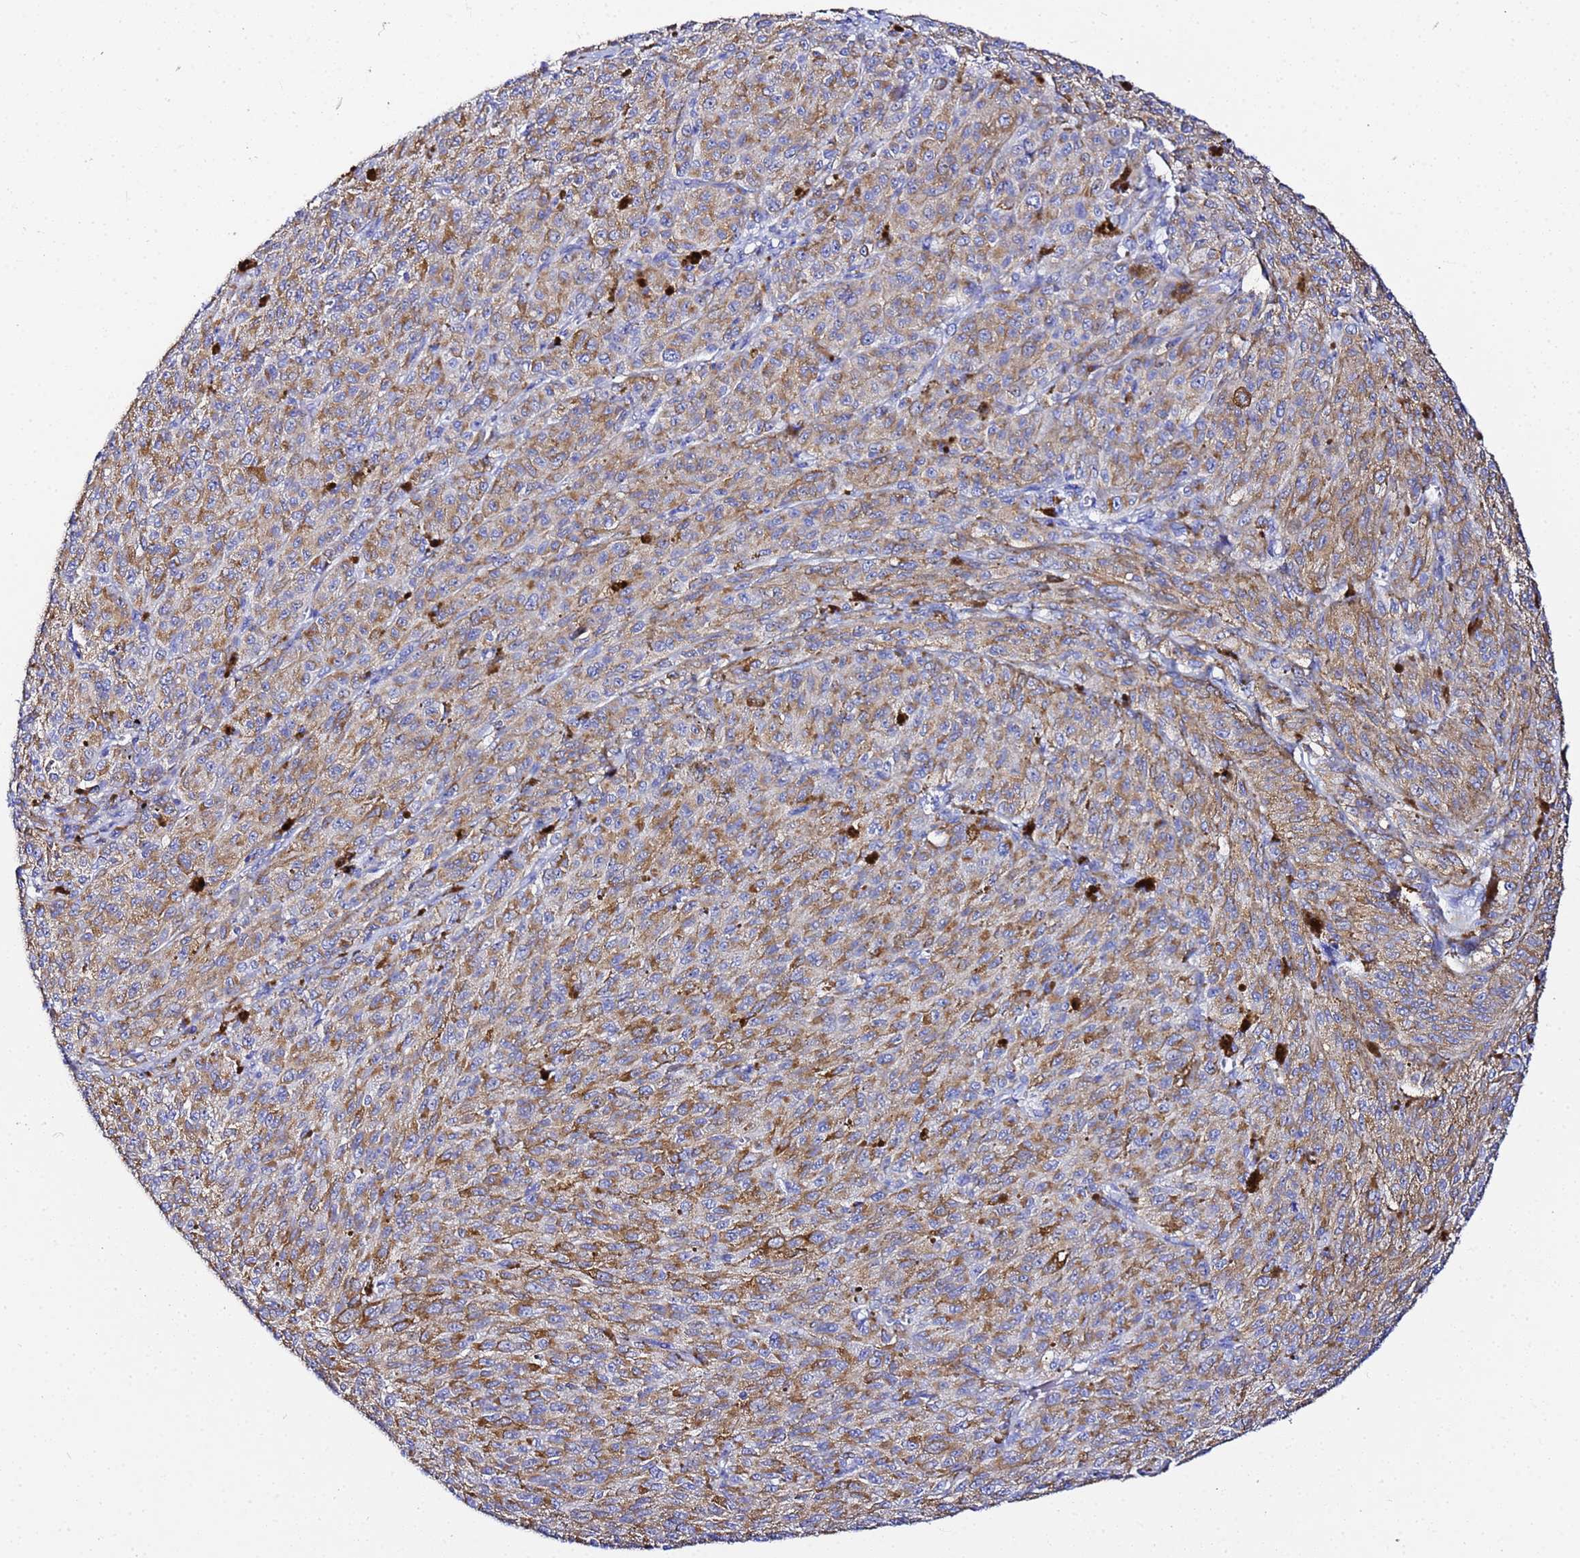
{"staining": {"intensity": "moderate", "quantity": ">75%", "location": "cytoplasmic/membranous"}, "tissue": "melanoma", "cell_type": "Tumor cells", "image_type": "cancer", "snomed": [{"axis": "morphology", "description": "Malignant melanoma, NOS"}, {"axis": "topography", "description": "Skin"}], "caption": "Immunohistochemistry histopathology image of neoplastic tissue: melanoma stained using immunohistochemistry reveals medium levels of moderate protein expression localized specifically in the cytoplasmic/membranous of tumor cells, appearing as a cytoplasmic/membranous brown color.", "gene": "VTI1B", "patient": {"sex": "female", "age": 52}}